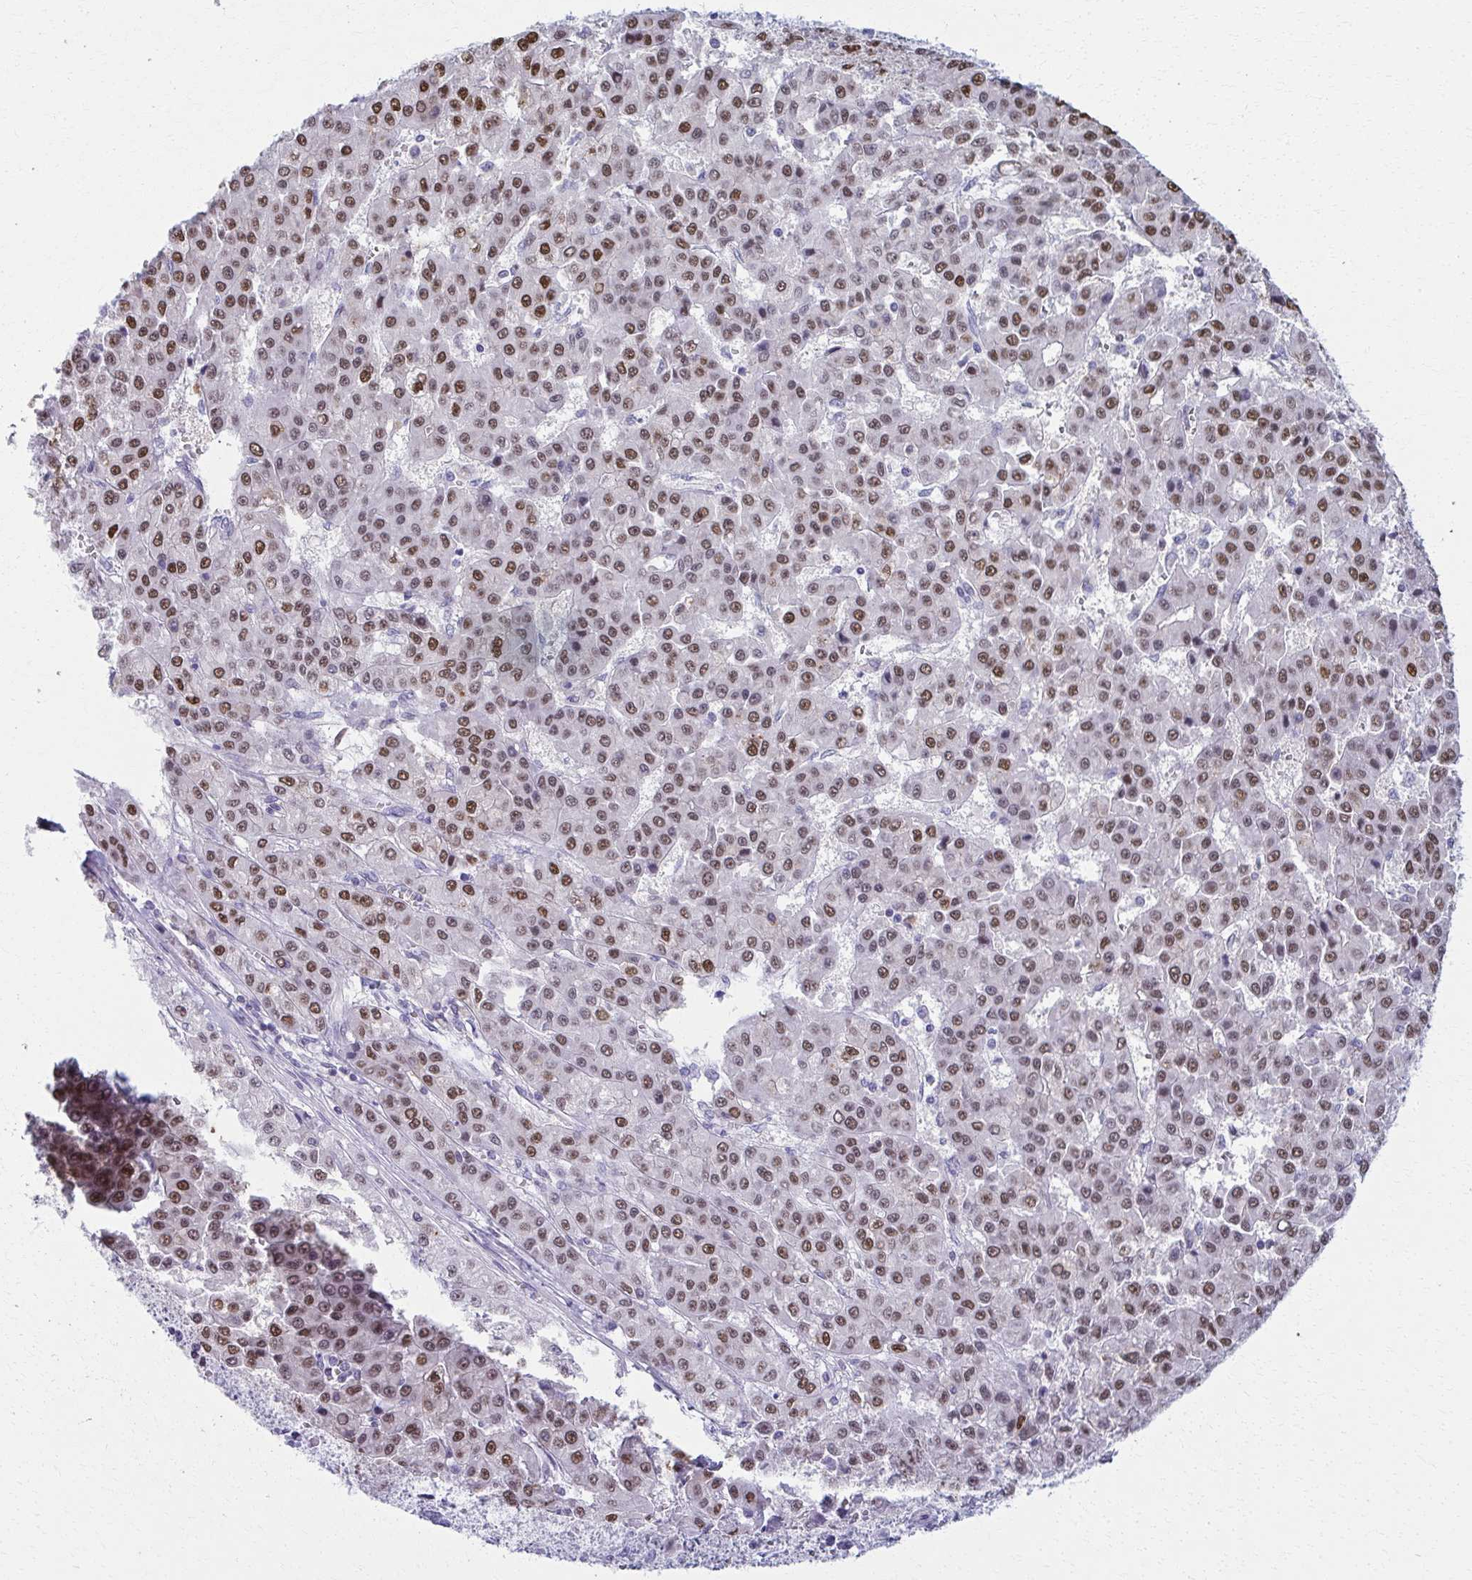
{"staining": {"intensity": "moderate", "quantity": ">75%", "location": "nuclear"}, "tissue": "liver cancer", "cell_type": "Tumor cells", "image_type": "cancer", "snomed": [{"axis": "morphology", "description": "Carcinoma, Hepatocellular, NOS"}, {"axis": "topography", "description": "Liver"}], "caption": "Protein positivity by immunohistochemistry (IHC) reveals moderate nuclear positivity in approximately >75% of tumor cells in liver hepatocellular carcinoma.", "gene": "SCLY", "patient": {"sex": "male", "age": 70}}